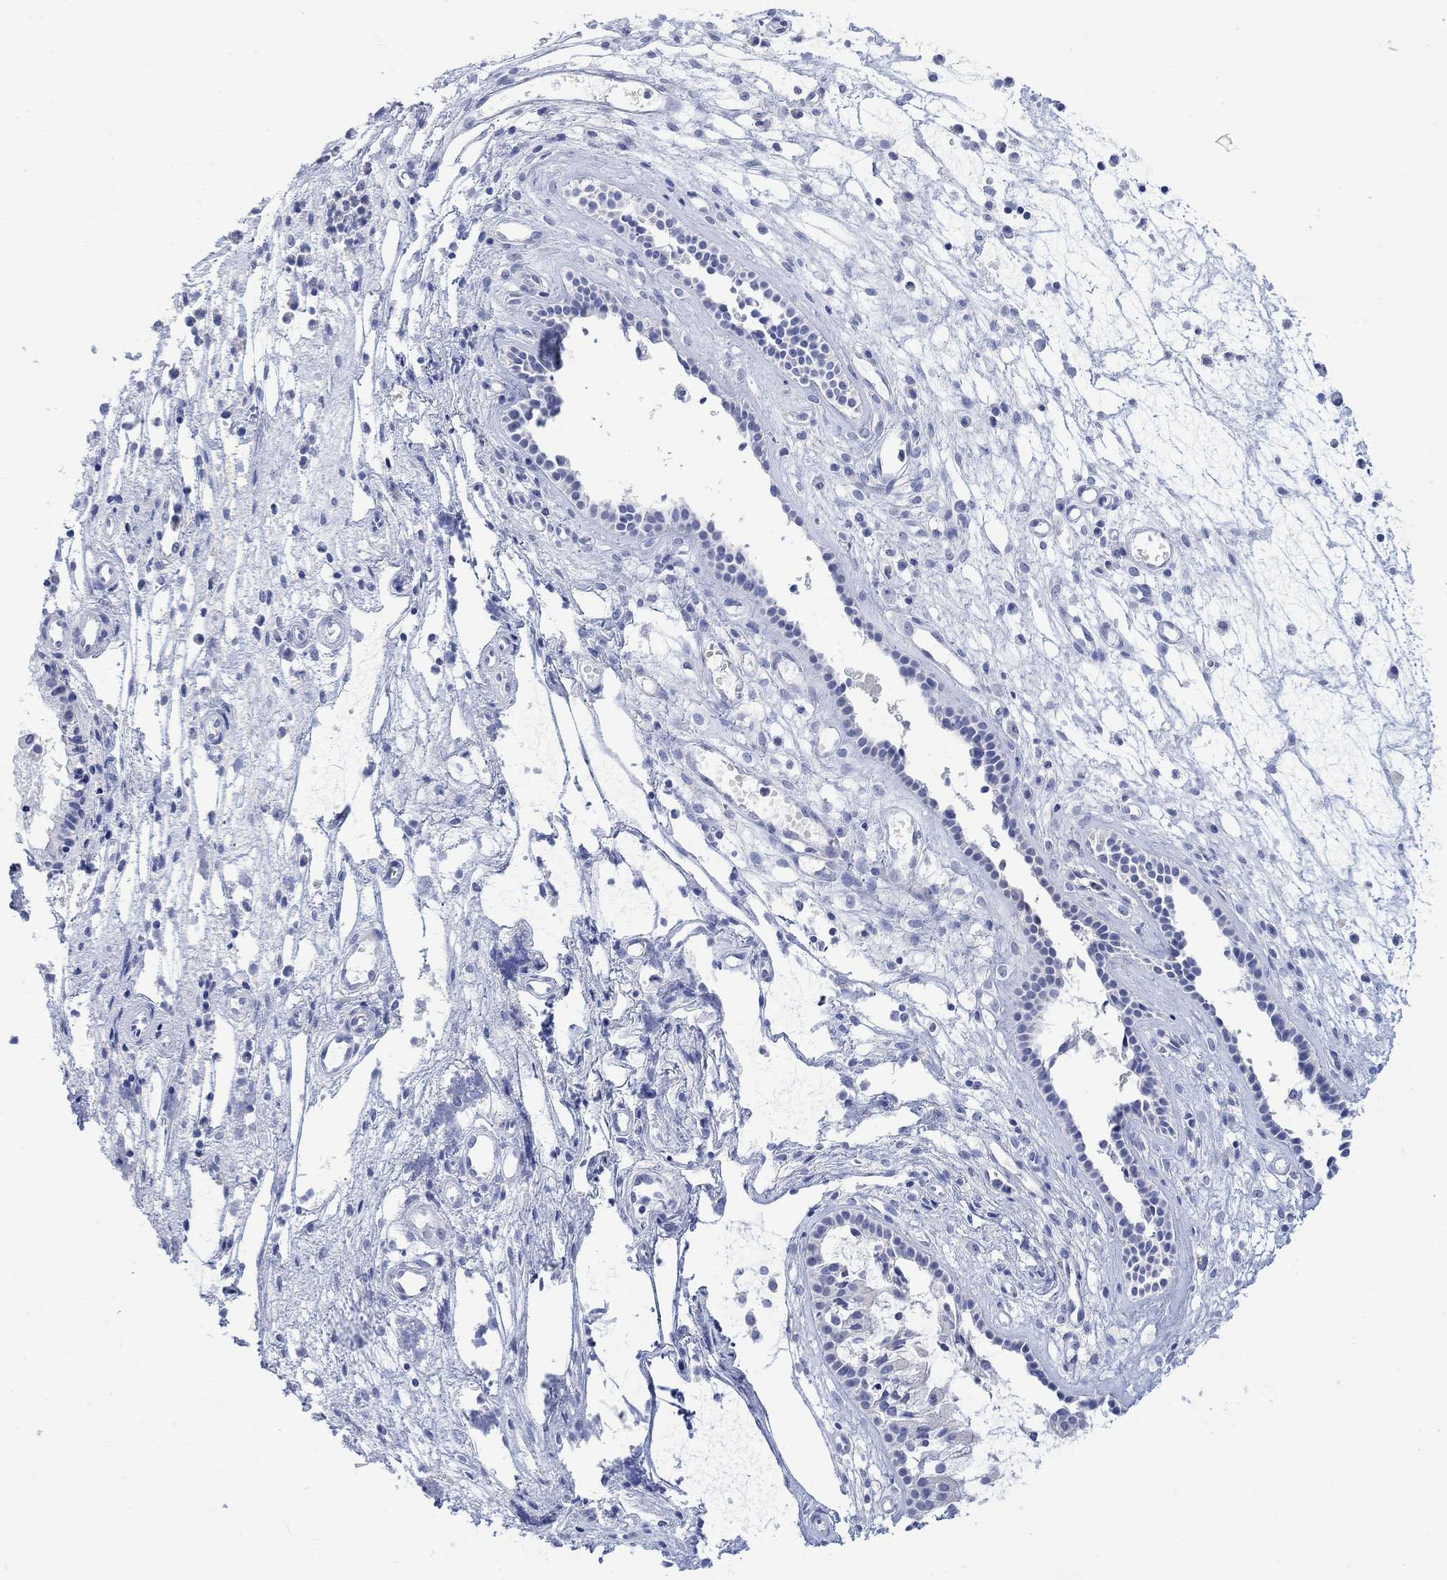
{"staining": {"intensity": "negative", "quantity": "none", "location": "none"}, "tissue": "nasopharynx", "cell_type": "Respiratory epithelial cells", "image_type": "normal", "snomed": [{"axis": "morphology", "description": "Normal tissue, NOS"}, {"axis": "topography", "description": "Nasopharynx"}], "caption": "DAB immunohistochemical staining of benign nasopharynx exhibits no significant positivity in respiratory epithelial cells.", "gene": "FBP2", "patient": {"sex": "female", "age": 47}}